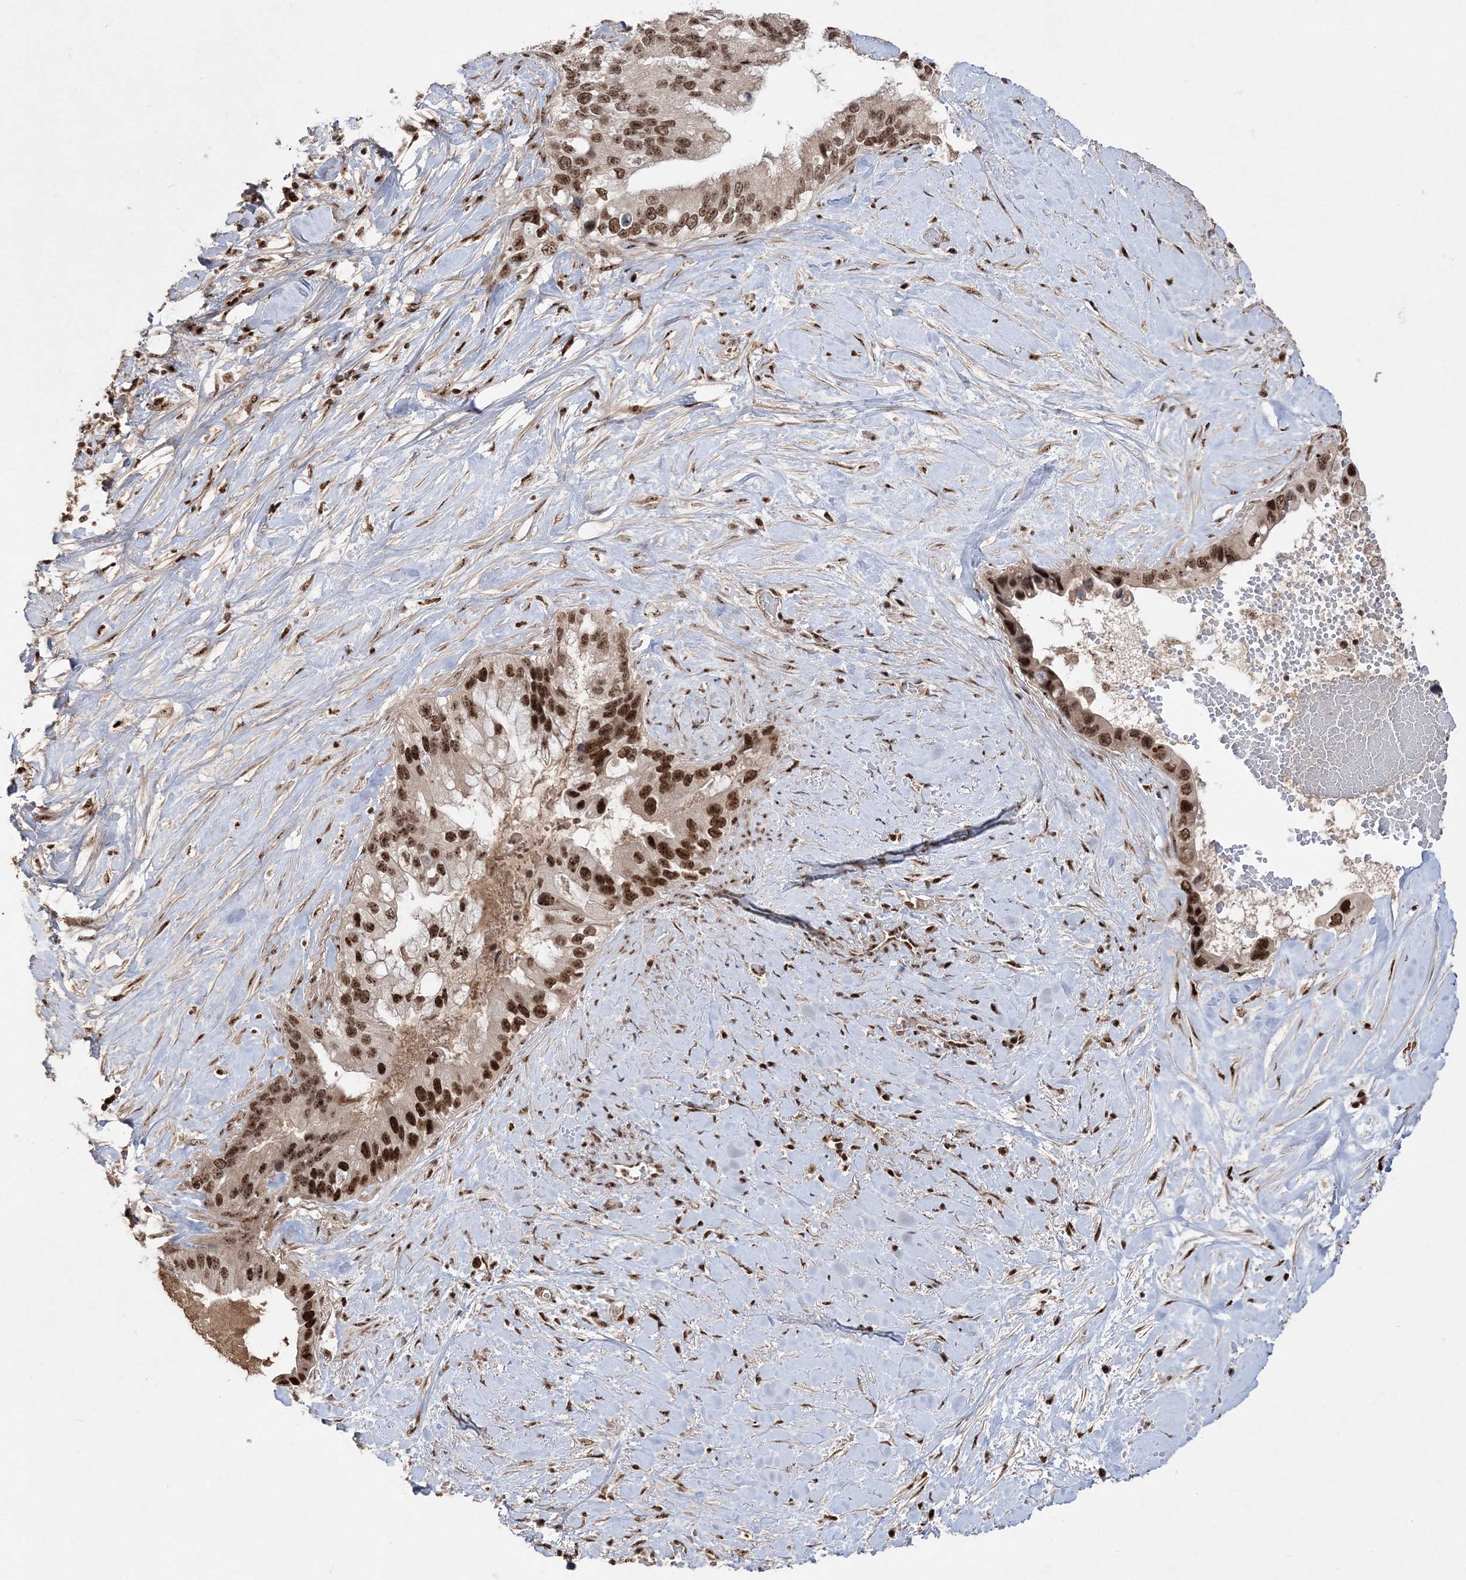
{"staining": {"intensity": "strong", "quantity": ">75%", "location": "nuclear"}, "tissue": "pancreatic cancer", "cell_type": "Tumor cells", "image_type": "cancer", "snomed": [{"axis": "morphology", "description": "Inflammation, NOS"}, {"axis": "morphology", "description": "Adenocarcinoma, NOS"}, {"axis": "topography", "description": "Pancreas"}], "caption": "Protein staining of pancreatic cancer (adenocarcinoma) tissue displays strong nuclear positivity in approximately >75% of tumor cells. (DAB (3,3'-diaminobenzidine) IHC, brown staining for protein, blue staining for nuclei).", "gene": "RBM17", "patient": {"sex": "female", "age": 56}}